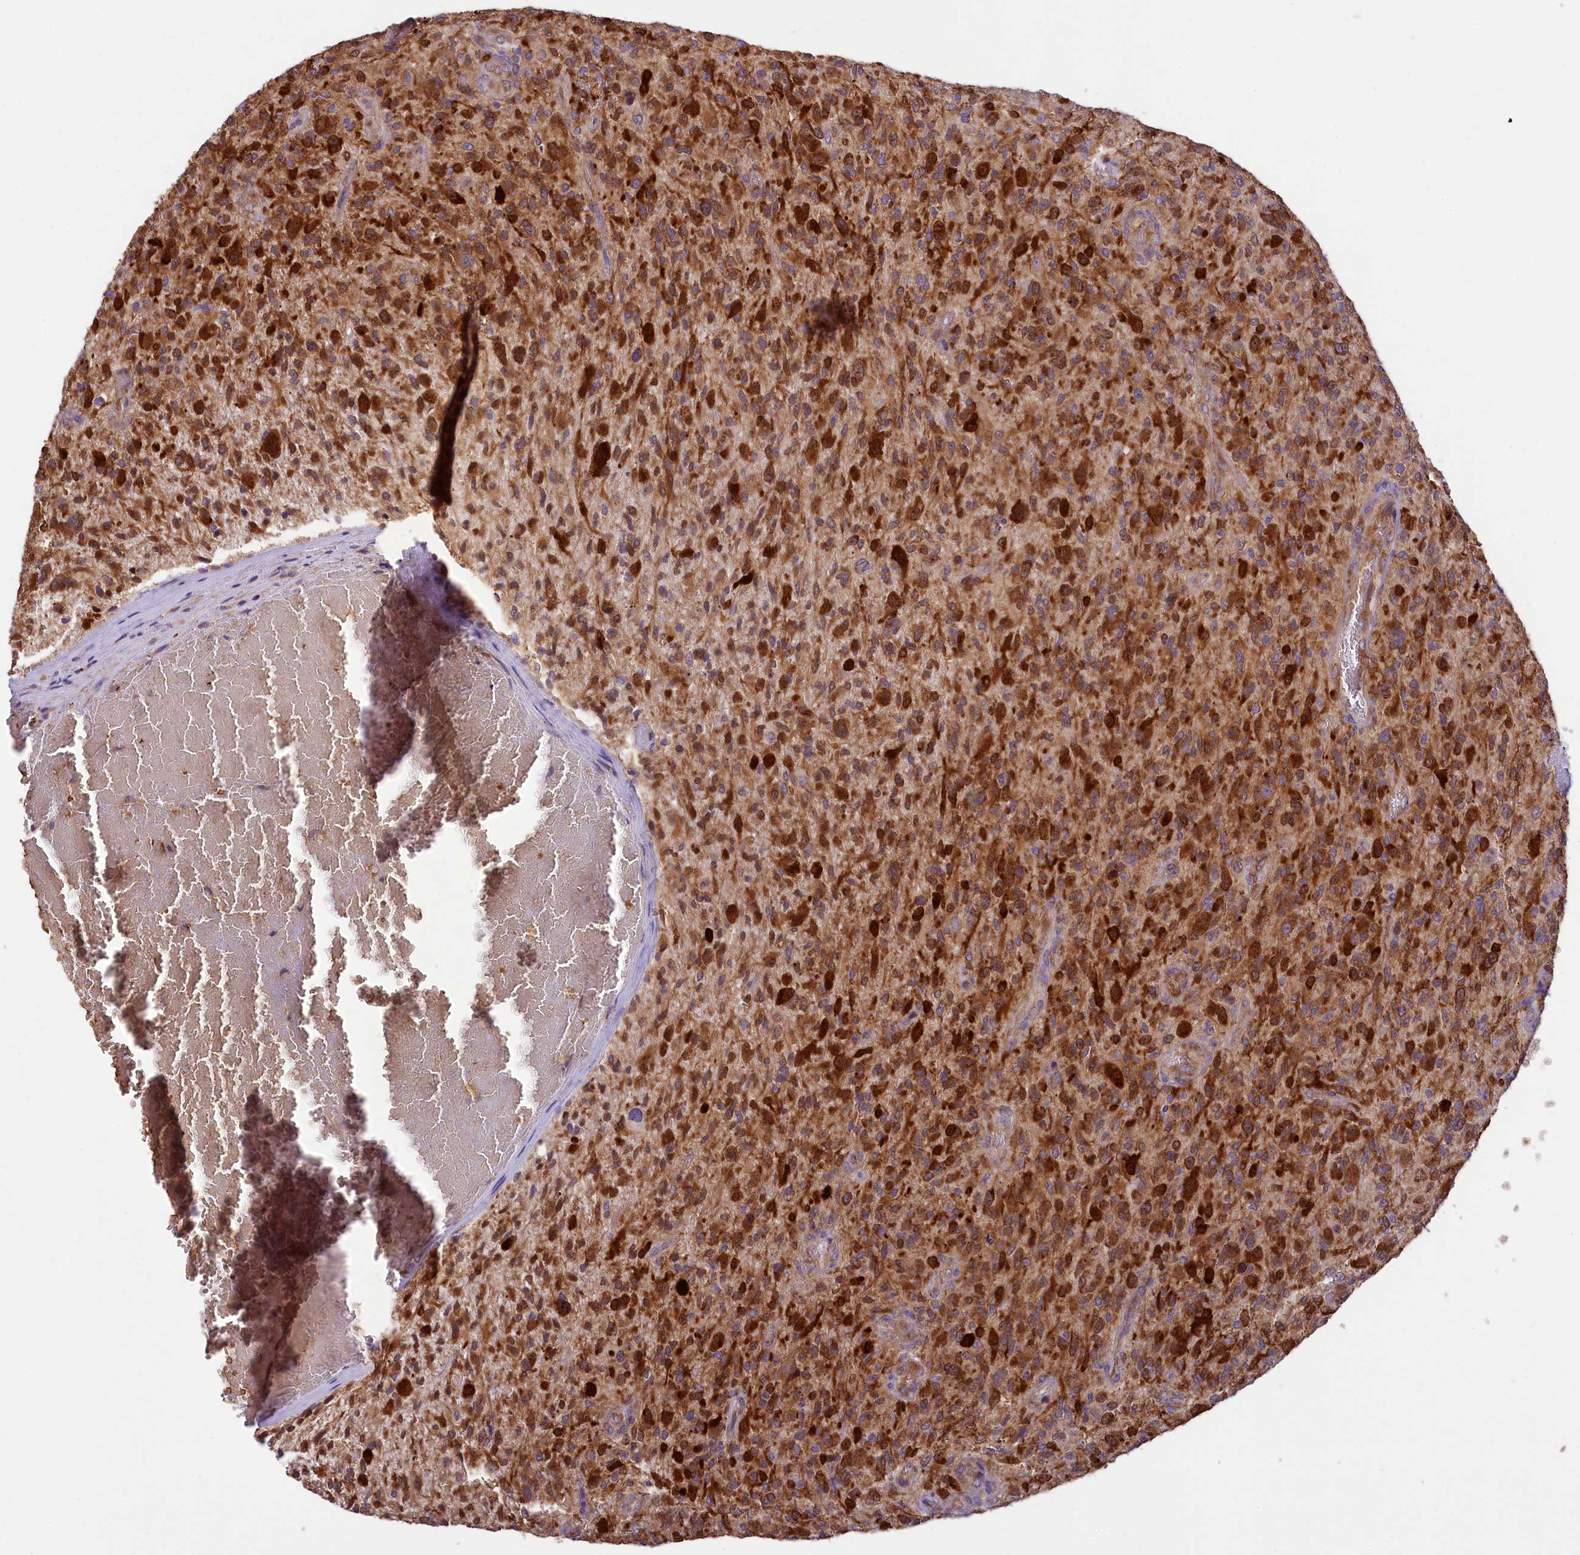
{"staining": {"intensity": "strong", "quantity": ">75%", "location": "cytoplasmic/membranous"}, "tissue": "glioma", "cell_type": "Tumor cells", "image_type": "cancer", "snomed": [{"axis": "morphology", "description": "Glioma, malignant, High grade"}, {"axis": "topography", "description": "Brain"}], "caption": "This photomicrograph exhibits malignant glioma (high-grade) stained with IHC to label a protein in brown. The cytoplasmic/membranous of tumor cells show strong positivity for the protein. Nuclei are counter-stained blue.", "gene": "LARP4", "patient": {"sex": "male", "age": 47}}